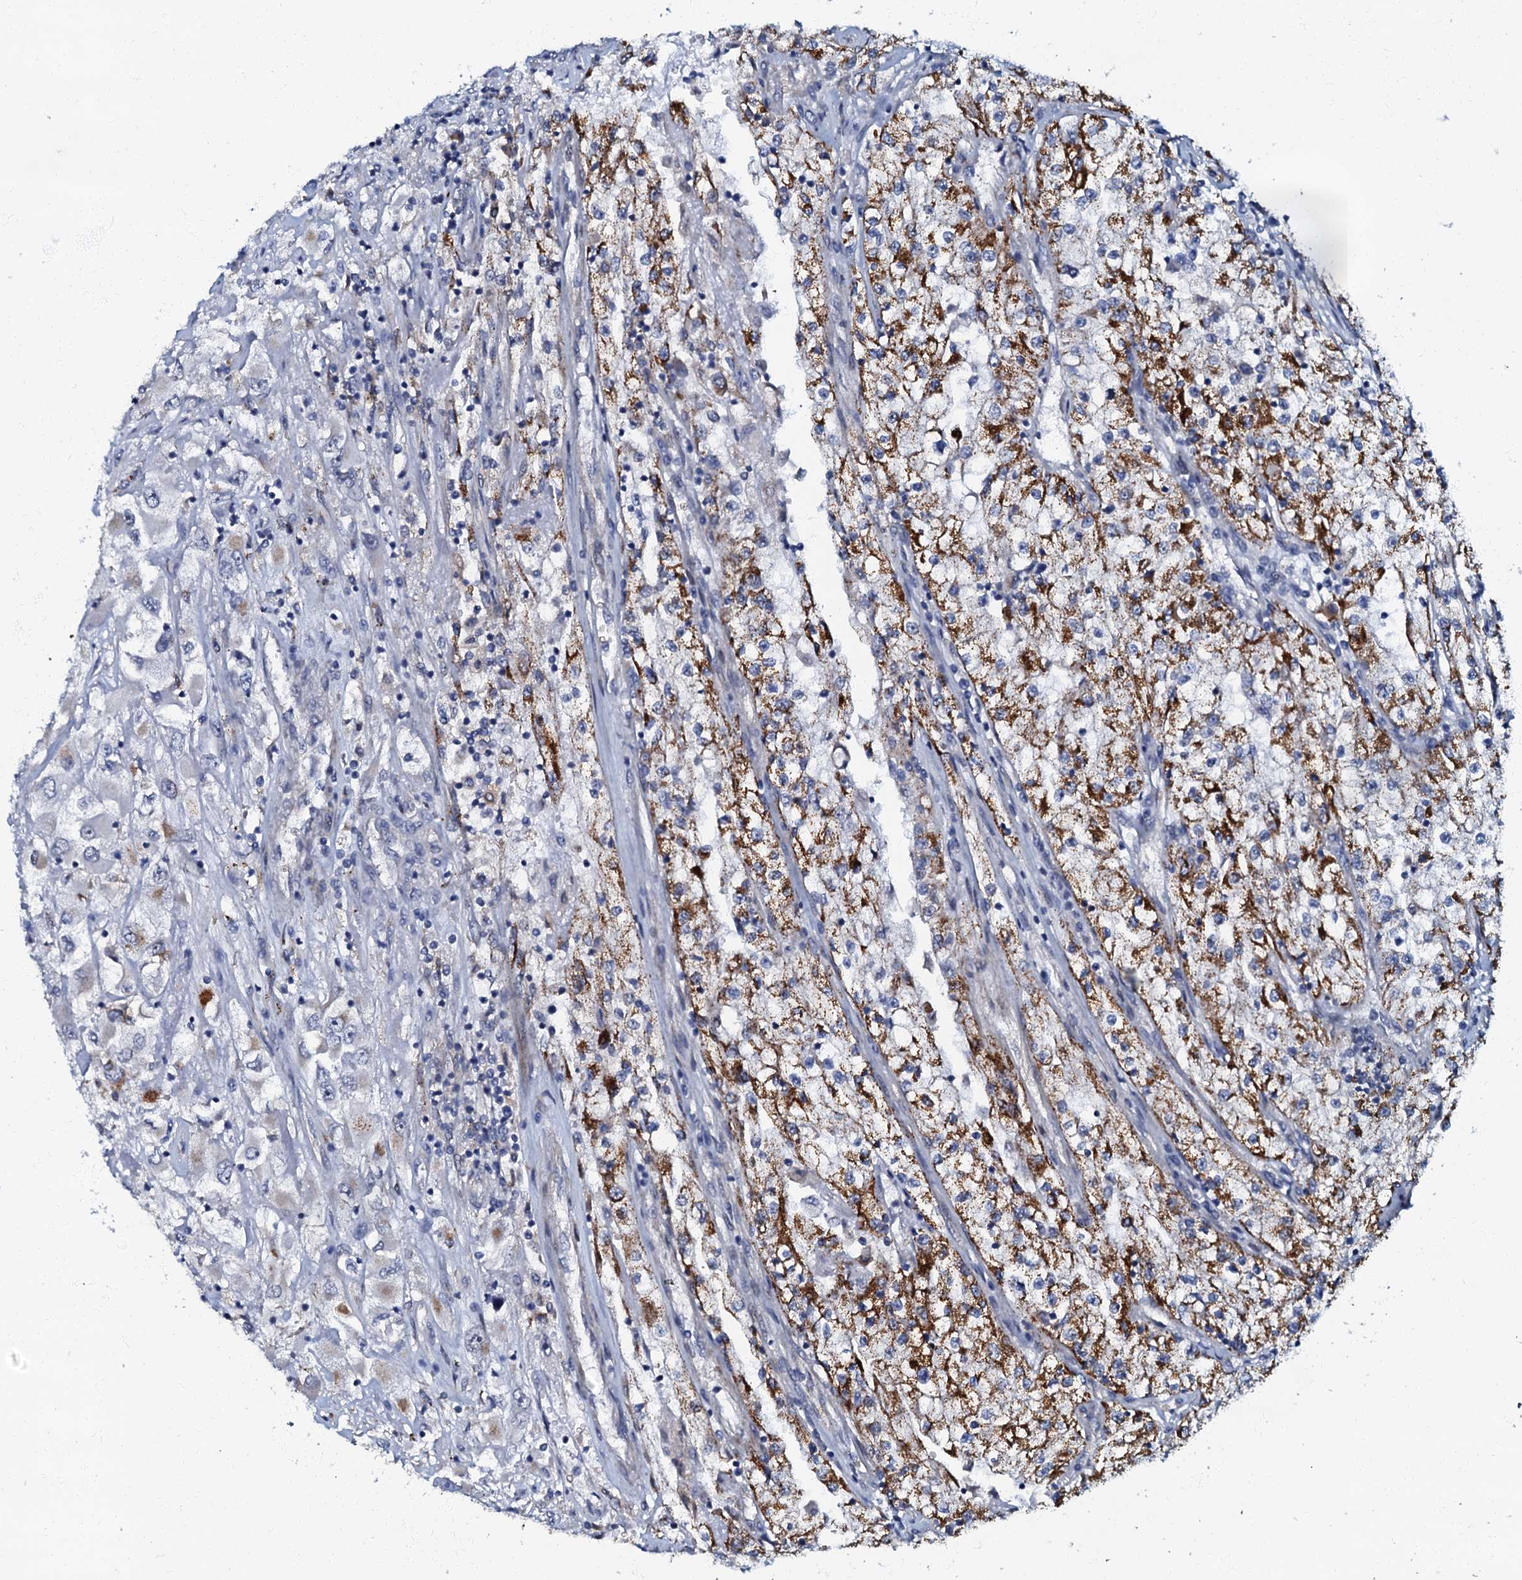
{"staining": {"intensity": "strong", "quantity": ">75%", "location": "cytoplasmic/membranous"}, "tissue": "renal cancer", "cell_type": "Tumor cells", "image_type": "cancer", "snomed": [{"axis": "morphology", "description": "Adenocarcinoma, NOS"}, {"axis": "topography", "description": "Kidney"}], "caption": "Immunohistochemistry staining of renal adenocarcinoma, which exhibits high levels of strong cytoplasmic/membranous staining in about >75% of tumor cells indicating strong cytoplasmic/membranous protein staining. The staining was performed using DAB (3,3'-diaminobenzidine) (brown) for protein detection and nuclei were counterstained in hematoxylin (blue).", "gene": "OLAH", "patient": {"sex": "female", "age": 52}}